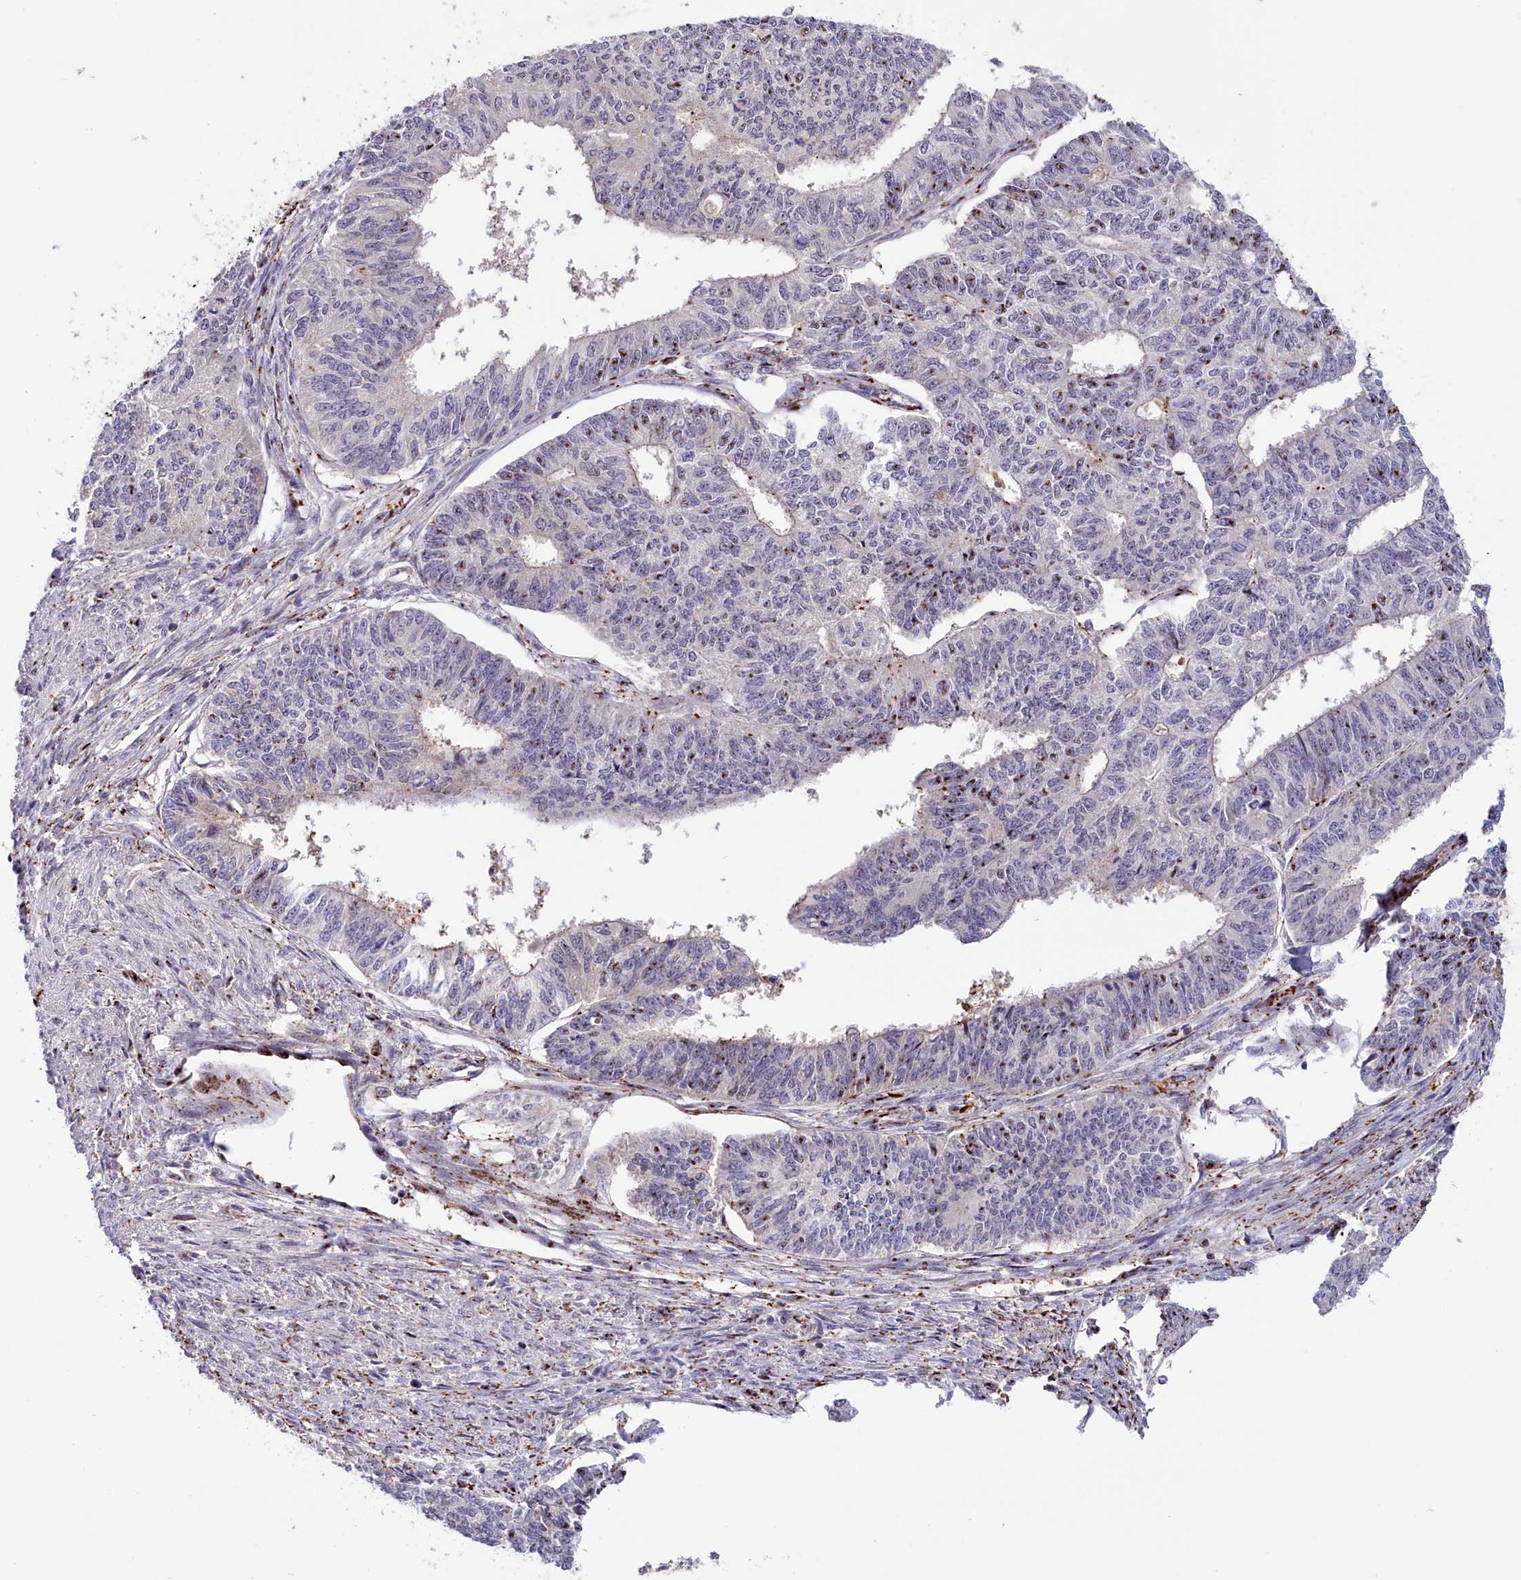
{"staining": {"intensity": "moderate", "quantity": "<25%", "location": "nuclear"}, "tissue": "endometrial cancer", "cell_type": "Tumor cells", "image_type": "cancer", "snomed": [{"axis": "morphology", "description": "Adenocarcinoma, NOS"}, {"axis": "topography", "description": "Endometrium"}], "caption": "Protein staining by immunohistochemistry displays moderate nuclear staining in approximately <25% of tumor cells in endometrial adenocarcinoma. Using DAB (3,3'-diaminobenzidine) (brown) and hematoxylin (blue) stains, captured at high magnification using brightfield microscopy.", "gene": "NEURL4", "patient": {"sex": "female", "age": 32}}